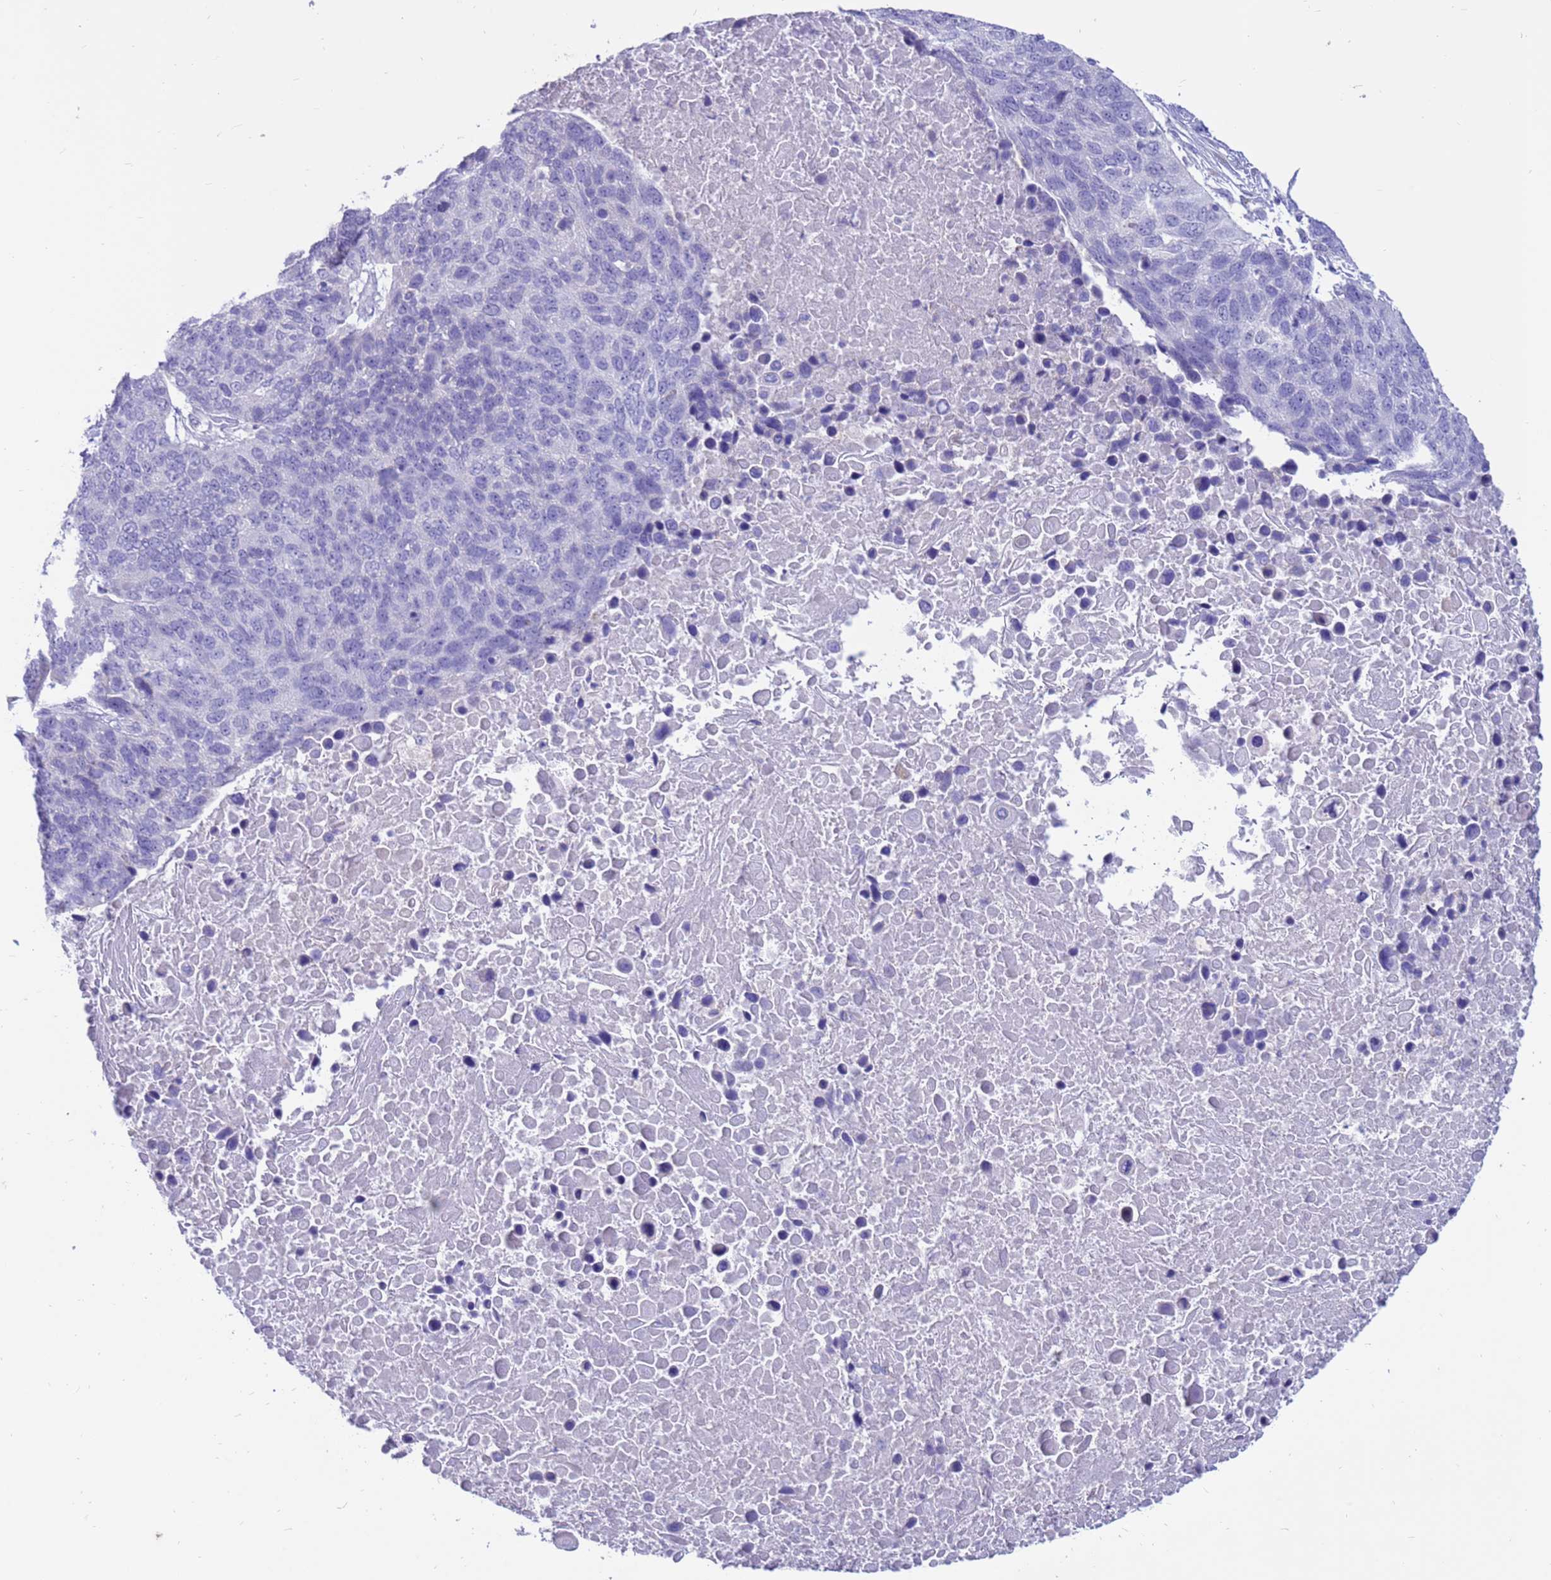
{"staining": {"intensity": "negative", "quantity": "none", "location": "none"}, "tissue": "lung cancer", "cell_type": "Tumor cells", "image_type": "cancer", "snomed": [{"axis": "morphology", "description": "Normal tissue, NOS"}, {"axis": "morphology", "description": "Squamous cell carcinoma, NOS"}, {"axis": "topography", "description": "Lymph node"}, {"axis": "topography", "description": "Lung"}], "caption": "This is a image of immunohistochemistry (IHC) staining of lung cancer, which shows no positivity in tumor cells.", "gene": "PDE10A", "patient": {"sex": "male", "age": 66}}